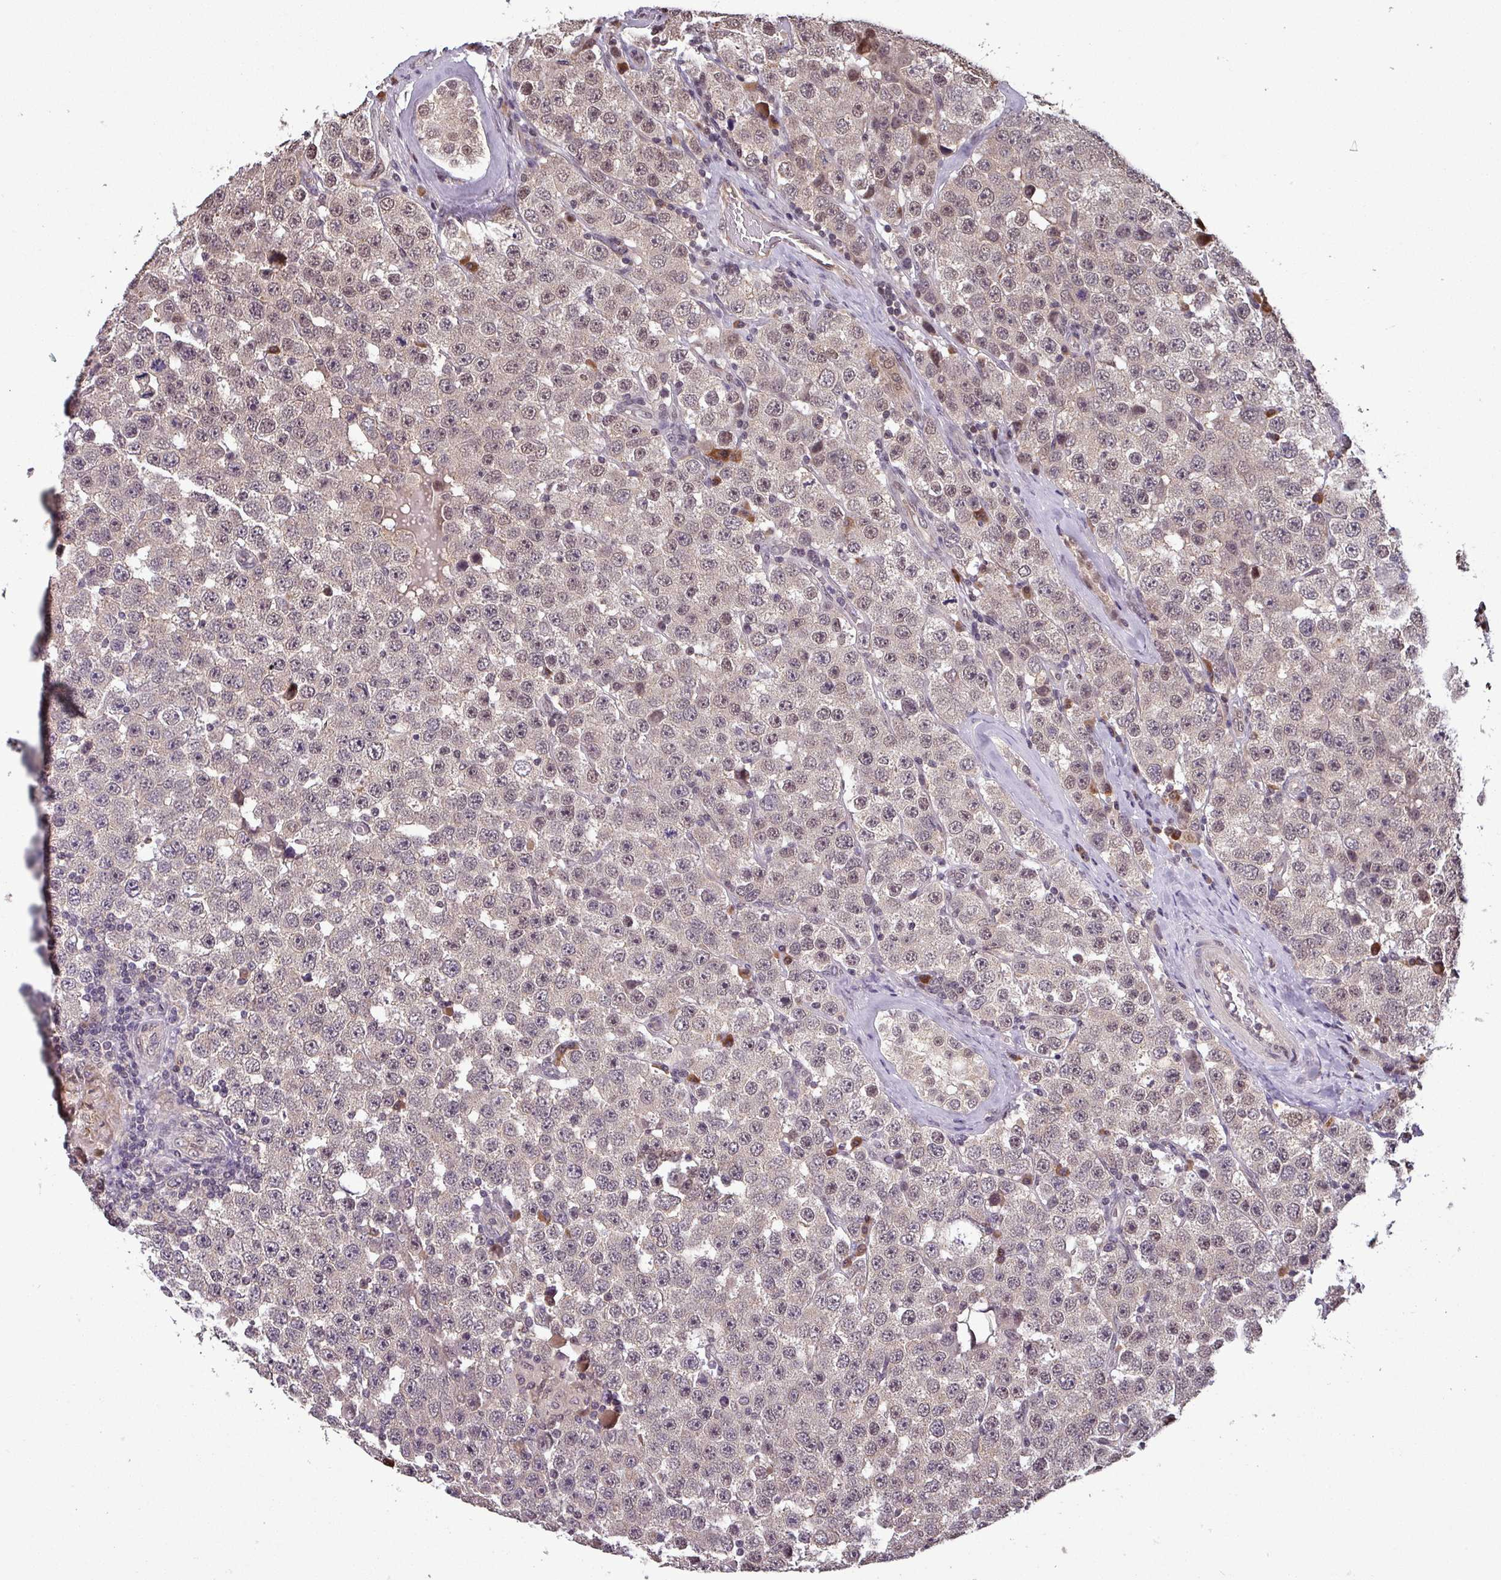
{"staining": {"intensity": "weak", "quantity": "<25%", "location": "nuclear"}, "tissue": "testis cancer", "cell_type": "Tumor cells", "image_type": "cancer", "snomed": [{"axis": "morphology", "description": "Seminoma, NOS"}, {"axis": "topography", "description": "Testis"}], "caption": "This is an IHC image of testis seminoma. There is no positivity in tumor cells.", "gene": "NOB1", "patient": {"sex": "male", "age": 28}}